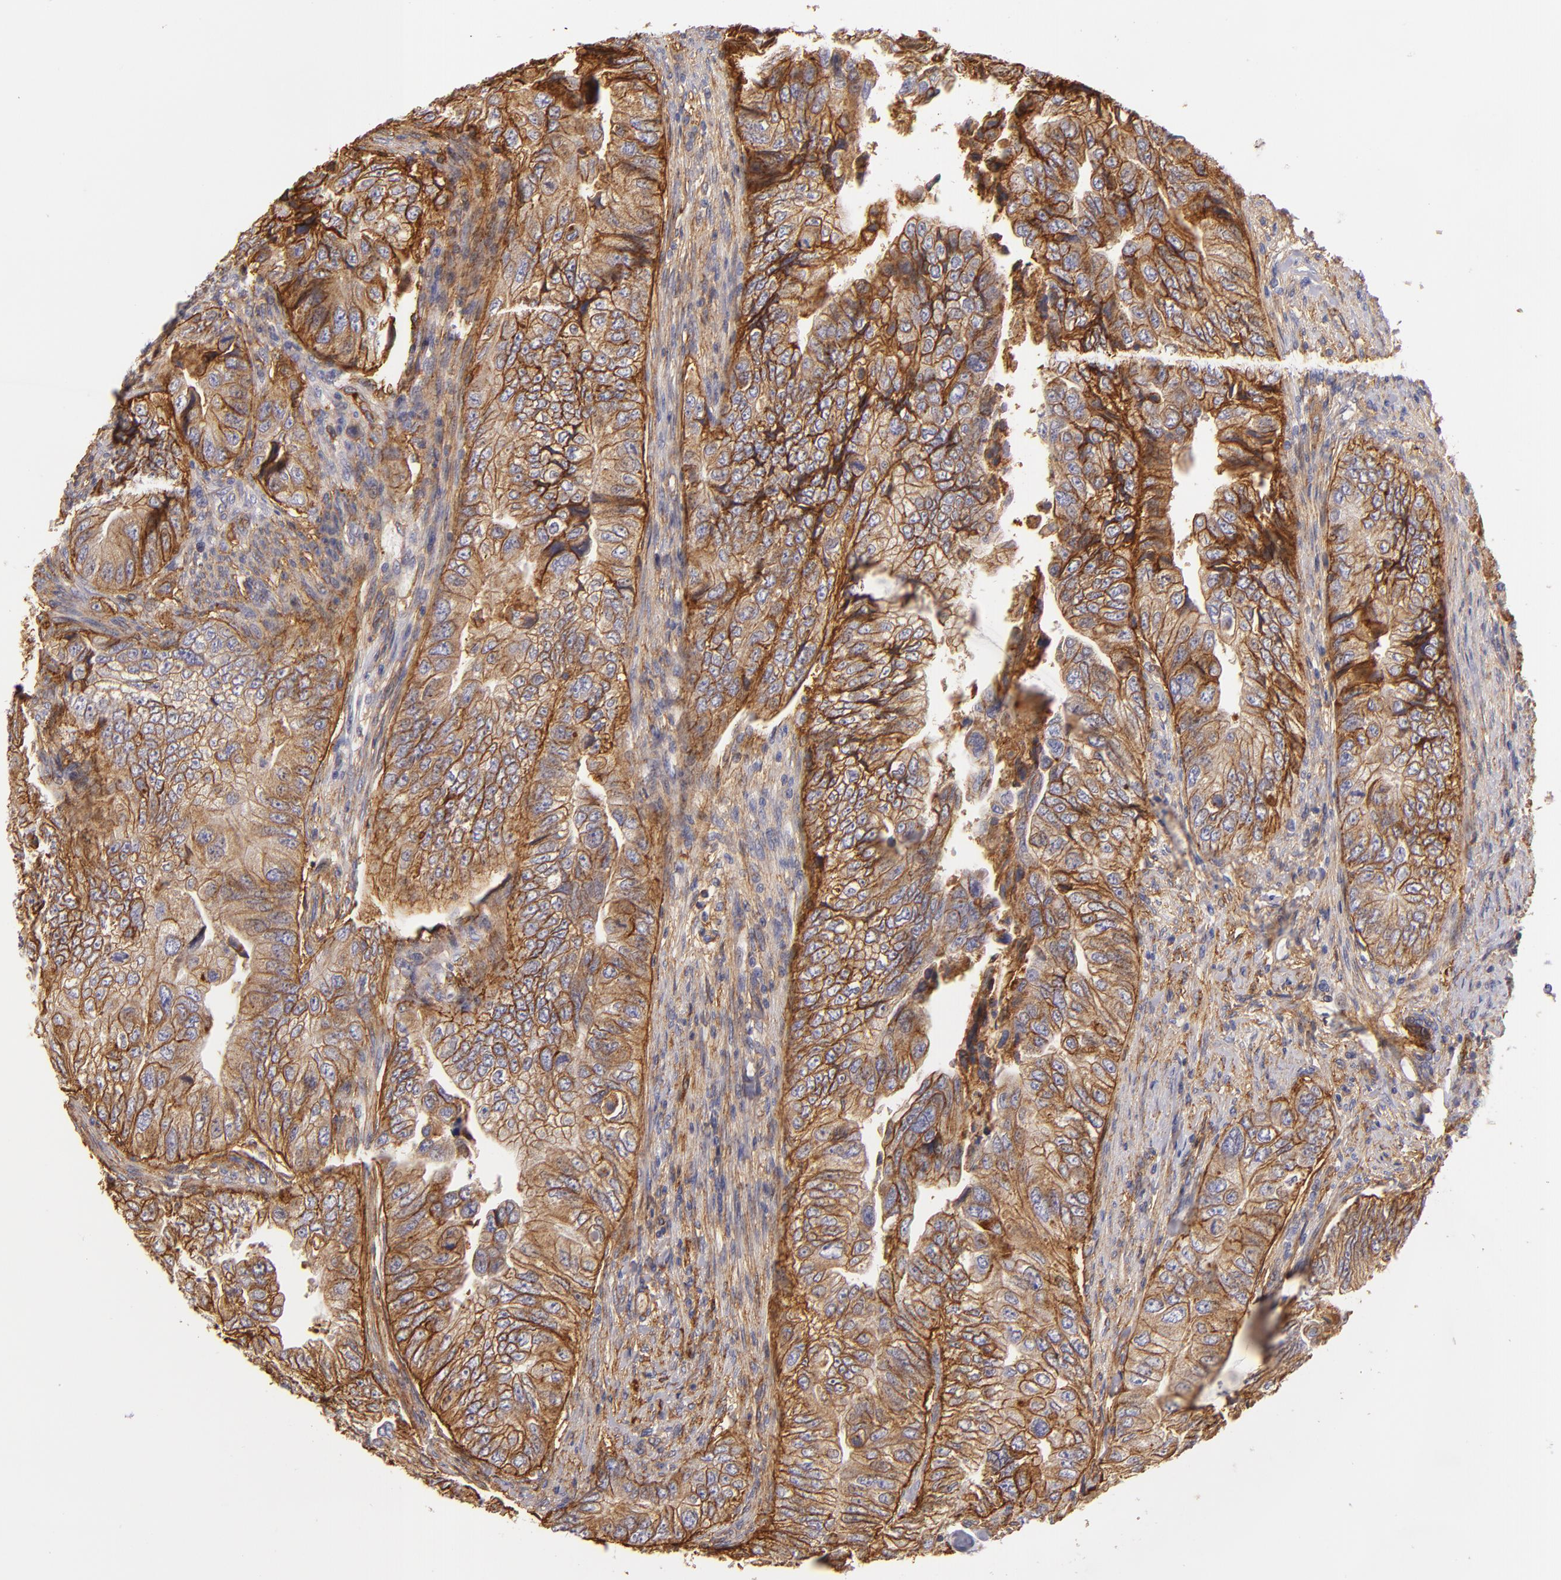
{"staining": {"intensity": "strong", "quantity": ">75%", "location": "cytoplasmic/membranous"}, "tissue": "colorectal cancer", "cell_type": "Tumor cells", "image_type": "cancer", "snomed": [{"axis": "morphology", "description": "Adenocarcinoma, NOS"}, {"axis": "topography", "description": "Colon"}], "caption": "Tumor cells display high levels of strong cytoplasmic/membranous positivity in about >75% of cells in human adenocarcinoma (colorectal).", "gene": "CD151", "patient": {"sex": "female", "age": 11}}